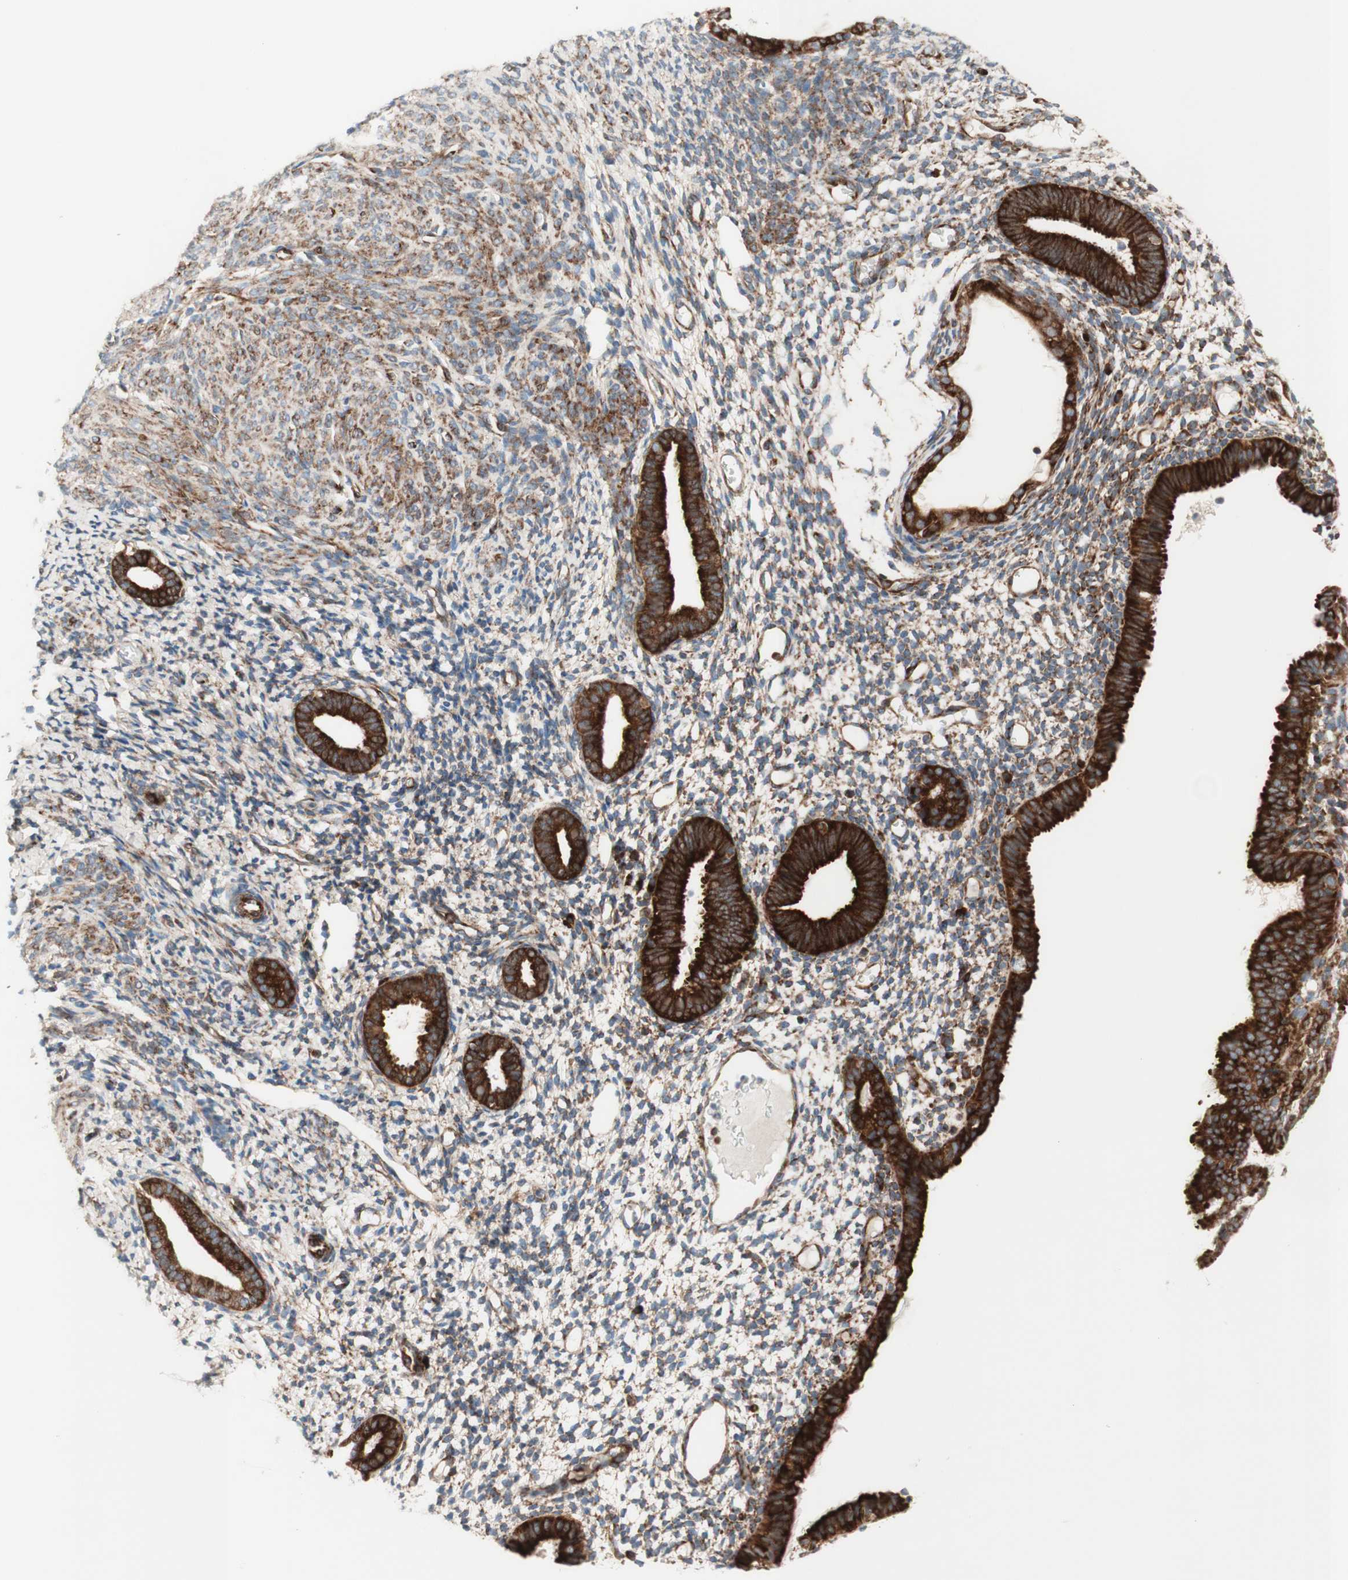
{"staining": {"intensity": "weak", "quantity": ">75%", "location": "cytoplasmic/membranous"}, "tissue": "endometrium", "cell_type": "Cells in endometrial stroma", "image_type": "normal", "snomed": [{"axis": "morphology", "description": "Normal tissue, NOS"}, {"axis": "topography", "description": "Endometrium"}], "caption": "Protein staining shows weak cytoplasmic/membranous expression in approximately >75% of cells in endometrial stroma in normal endometrium. The staining was performed using DAB, with brown indicating positive protein expression. Nuclei are stained blue with hematoxylin.", "gene": "CCN4", "patient": {"sex": "female", "age": 61}}